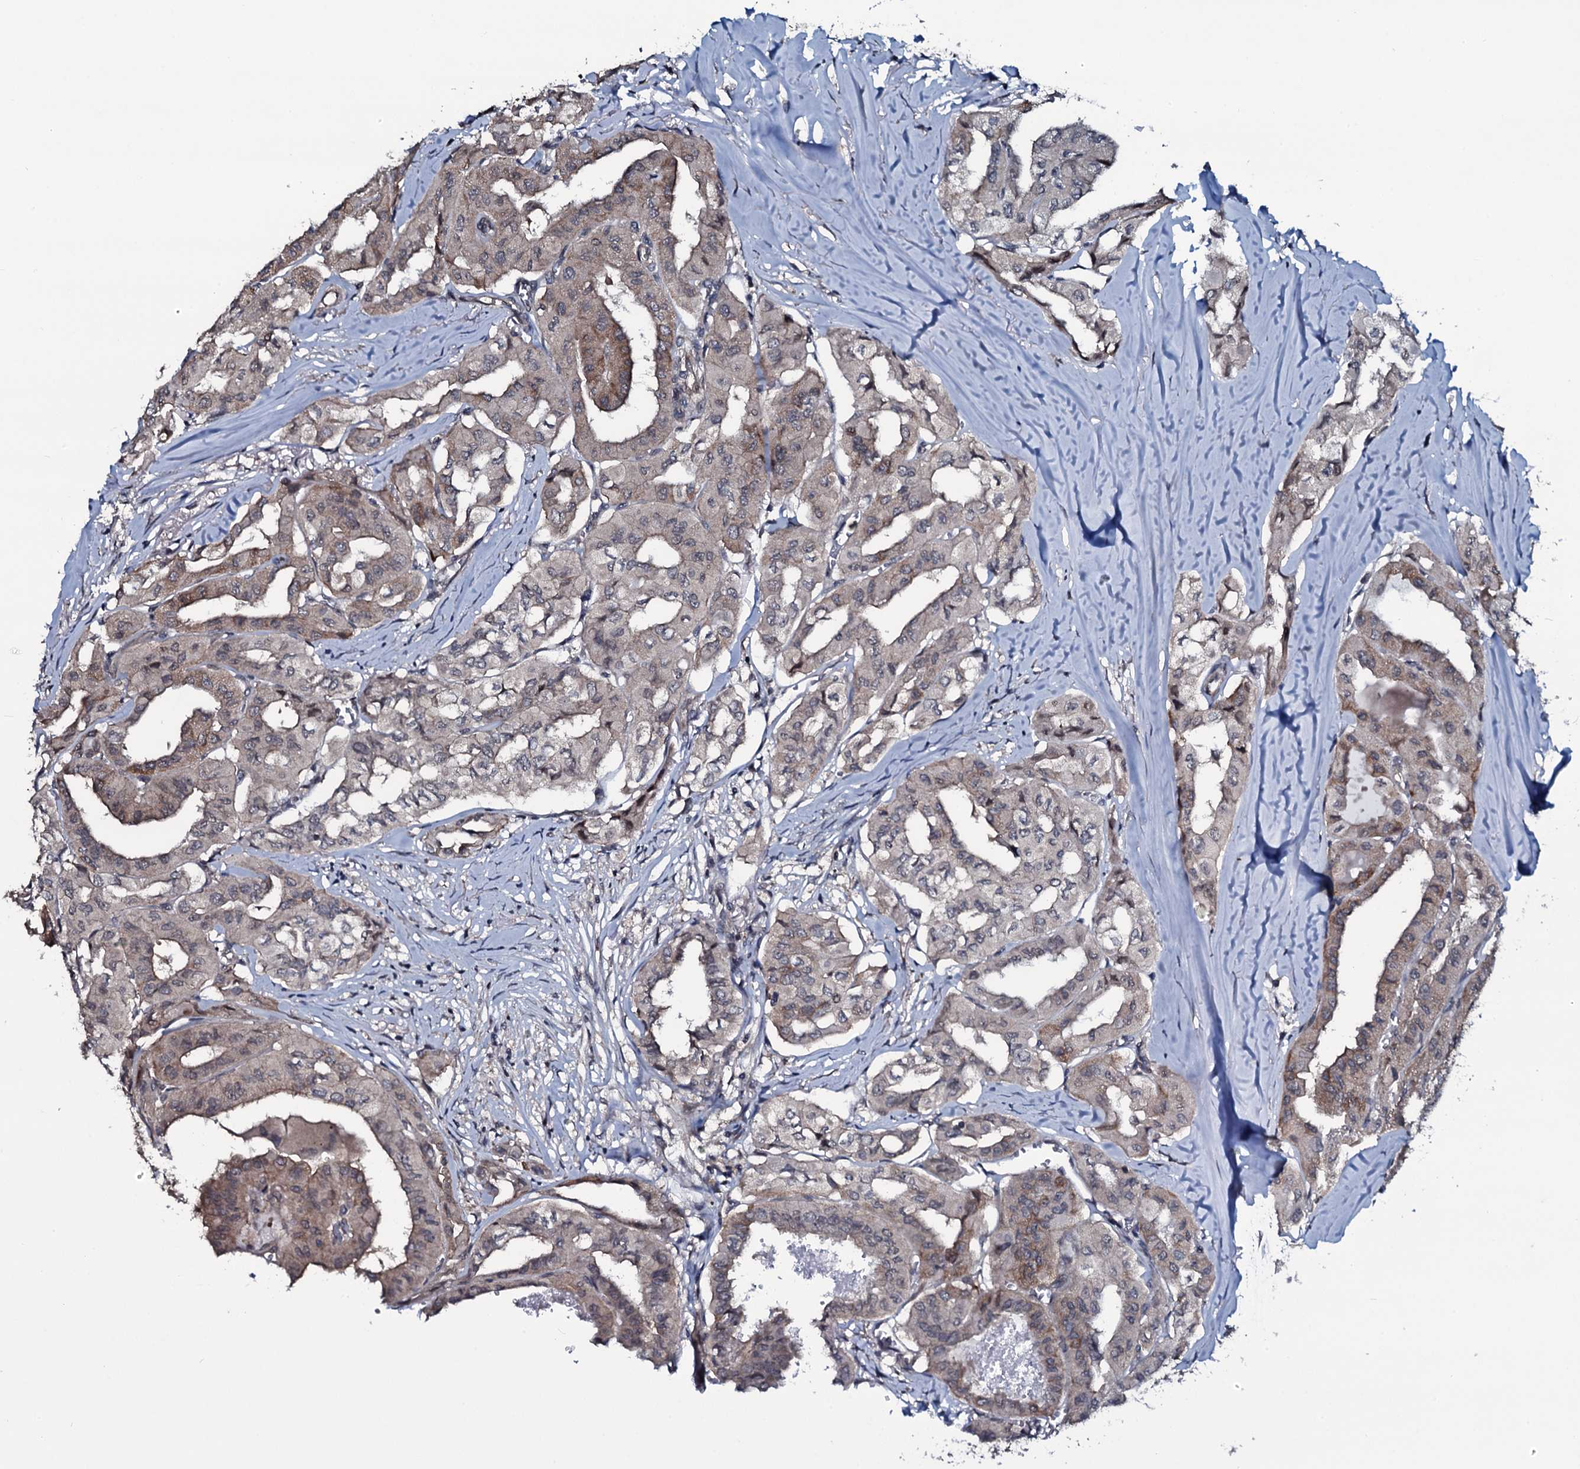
{"staining": {"intensity": "weak", "quantity": "25%-75%", "location": "cytoplasmic/membranous,nuclear"}, "tissue": "thyroid cancer", "cell_type": "Tumor cells", "image_type": "cancer", "snomed": [{"axis": "morphology", "description": "Papillary adenocarcinoma, NOS"}, {"axis": "topography", "description": "Thyroid gland"}], "caption": "Immunohistochemistry staining of papillary adenocarcinoma (thyroid), which shows low levels of weak cytoplasmic/membranous and nuclear positivity in about 25%-75% of tumor cells indicating weak cytoplasmic/membranous and nuclear protein expression. The staining was performed using DAB (brown) for protein detection and nuclei were counterstained in hematoxylin (blue).", "gene": "OGFOD2", "patient": {"sex": "female", "age": 59}}